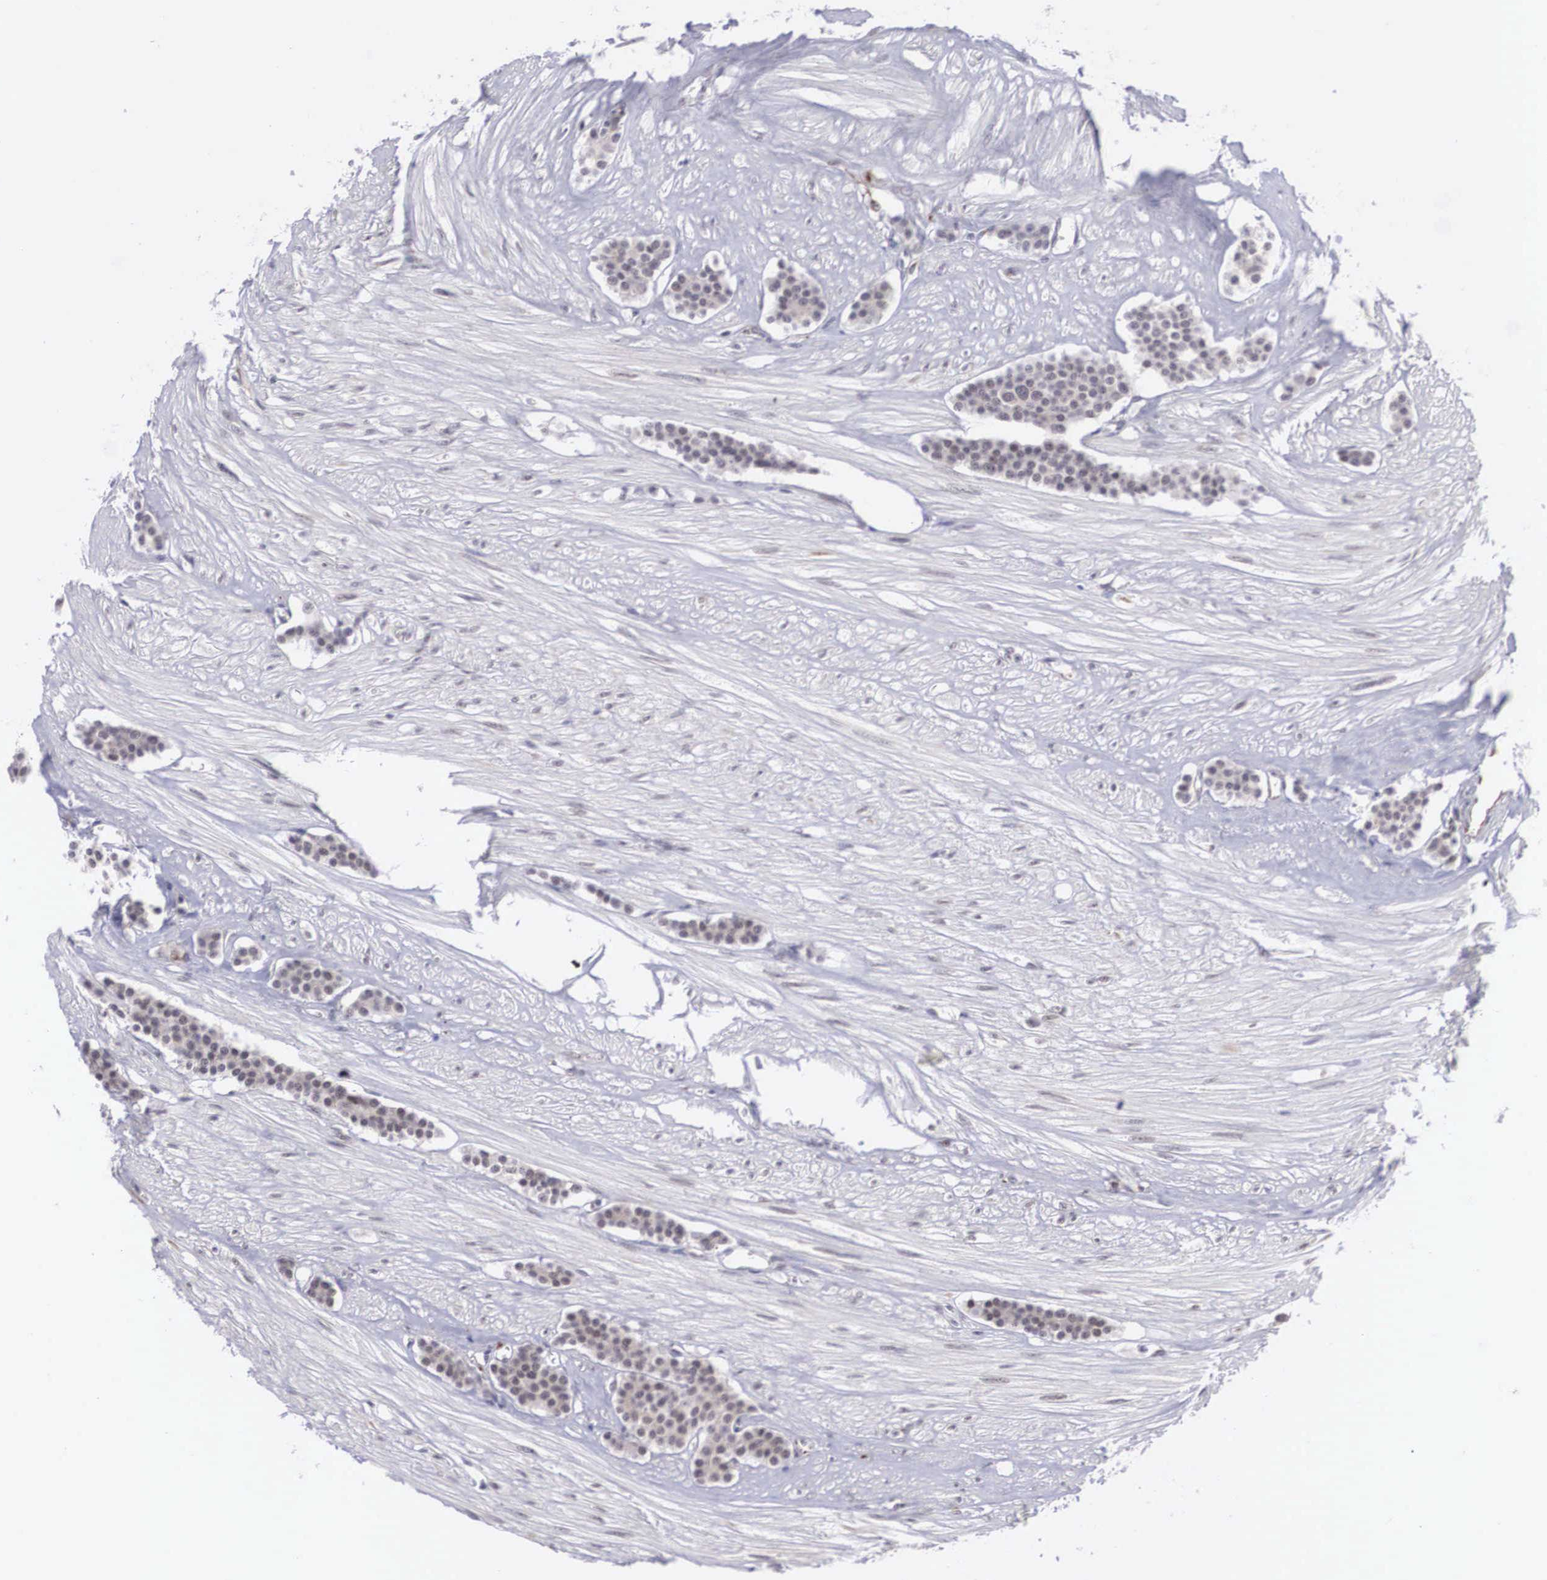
{"staining": {"intensity": "weak", "quantity": ">75%", "location": "nuclear"}, "tissue": "carcinoid", "cell_type": "Tumor cells", "image_type": "cancer", "snomed": [{"axis": "morphology", "description": "Carcinoid, malignant, NOS"}, {"axis": "topography", "description": "Small intestine"}], "caption": "Protein expression analysis of carcinoid reveals weak nuclear staining in approximately >75% of tumor cells.", "gene": "MORC2", "patient": {"sex": "male", "age": 60}}